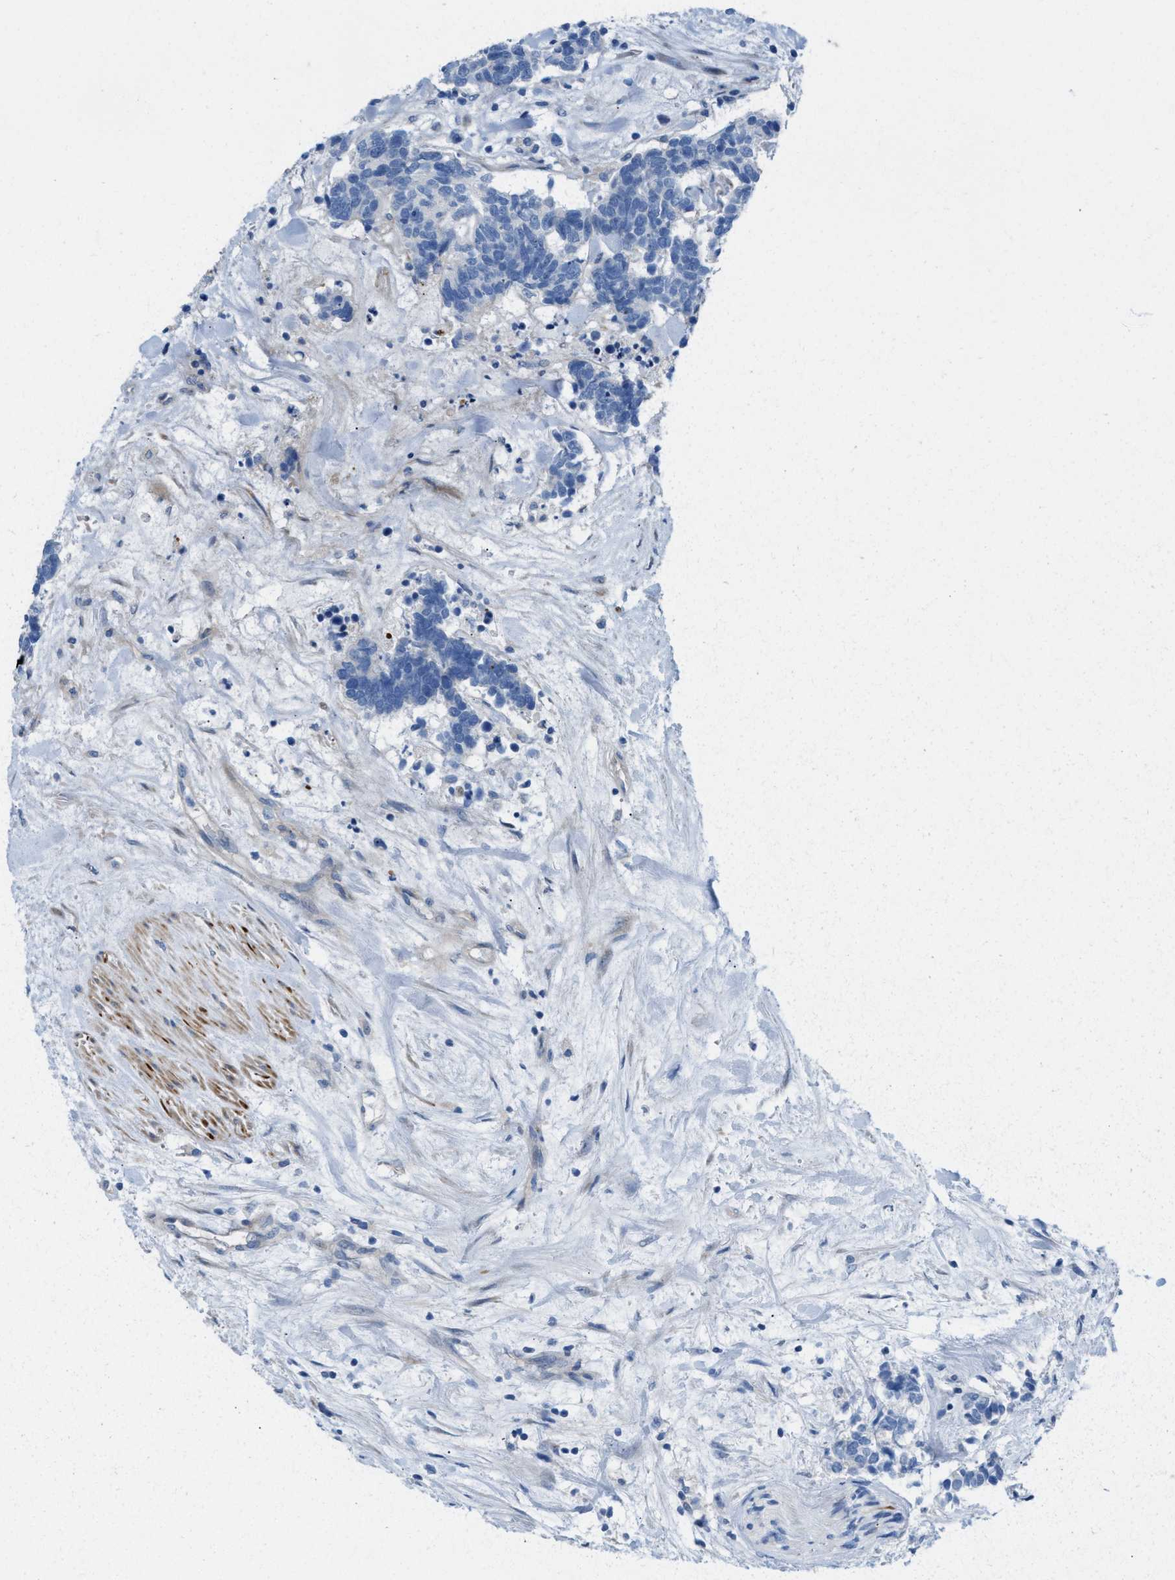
{"staining": {"intensity": "negative", "quantity": "none", "location": "none"}, "tissue": "carcinoid", "cell_type": "Tumor cells", "image_type": "cancer", "snomed": [{"axis": "morphology", "description": "Carcinoma, NOS"}, {"axis": "morphology", "description": "Carcinoid, malignant, NOS"}, {"axis": "topography", "description": "Urinary bladder"}], "caption": "This is a image of IHC staining of carcinoid (malignant), which shows no expression in tumor cells. (Stains: DAB immunohistochemistry with hematoxylin counter stain, Microscopy: brightfield microscopy at high magnification).", "gene": "MPP3", "patient": {"sex": "male", "age": 57}}